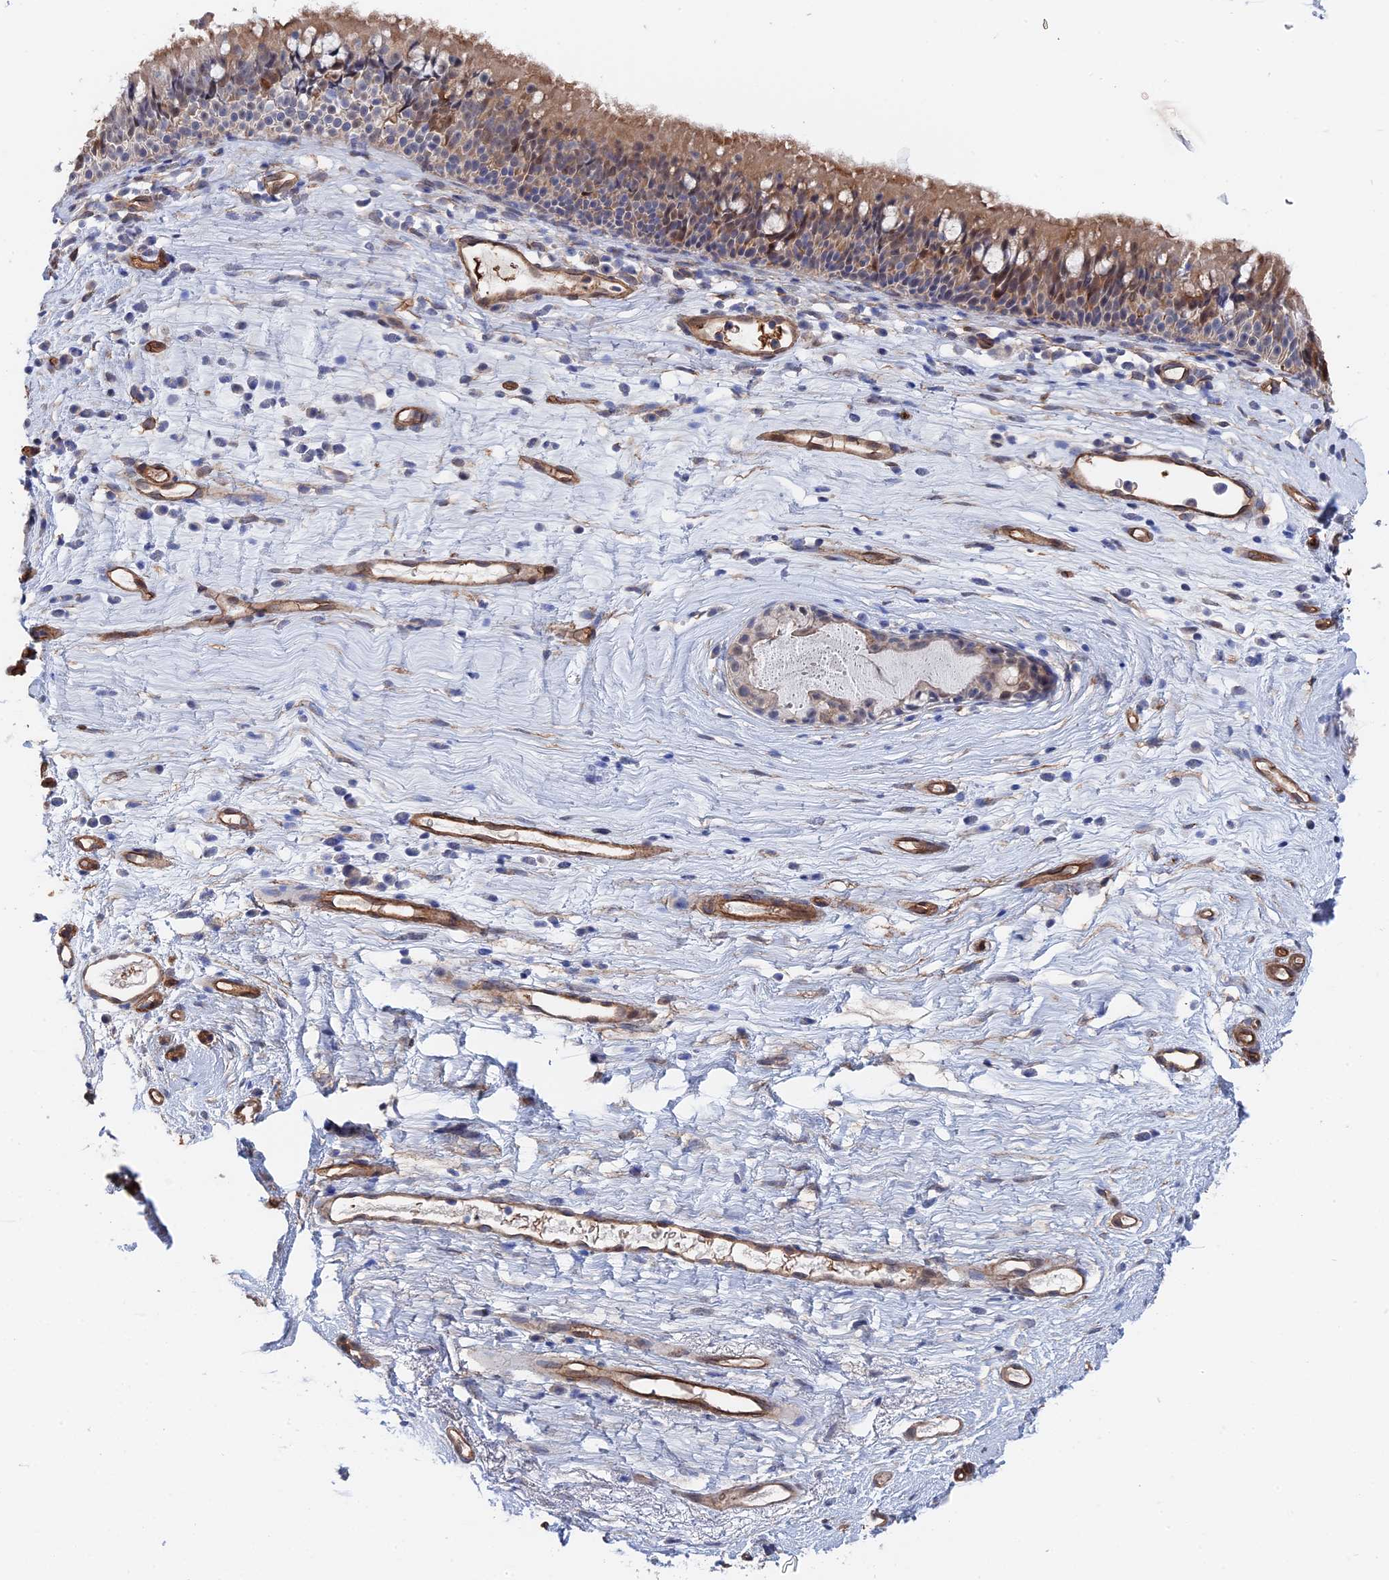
{"staining": {"intensity": "moderate", "quantity": "25%-75%", "location": "cytoplasmic/membranous,nuclear"}, "tissue": "nasopharynx", "cell_type": "Respiratory epithelial cells", "image_type": "normal", "snomed": [{"axis": "morphology", "description": "Normal tissue, NOS"}, {"axis": "morphology", "description": "Inflammation, NOS"}, {"axis": "morphology", "description": "Malignant melanoma, Metastatic site"}, {"axis": "topography", "description": "Nasopharynx"}], "caption": "The immunohistochemical stain highlights moderate cytoplasmic/membranous,nuclear positivity in respiratory epithelial cells of unremarkable nasopharynx.", "gene": "MTHFSD", "patient": {"sex": "male", "age": 70}}